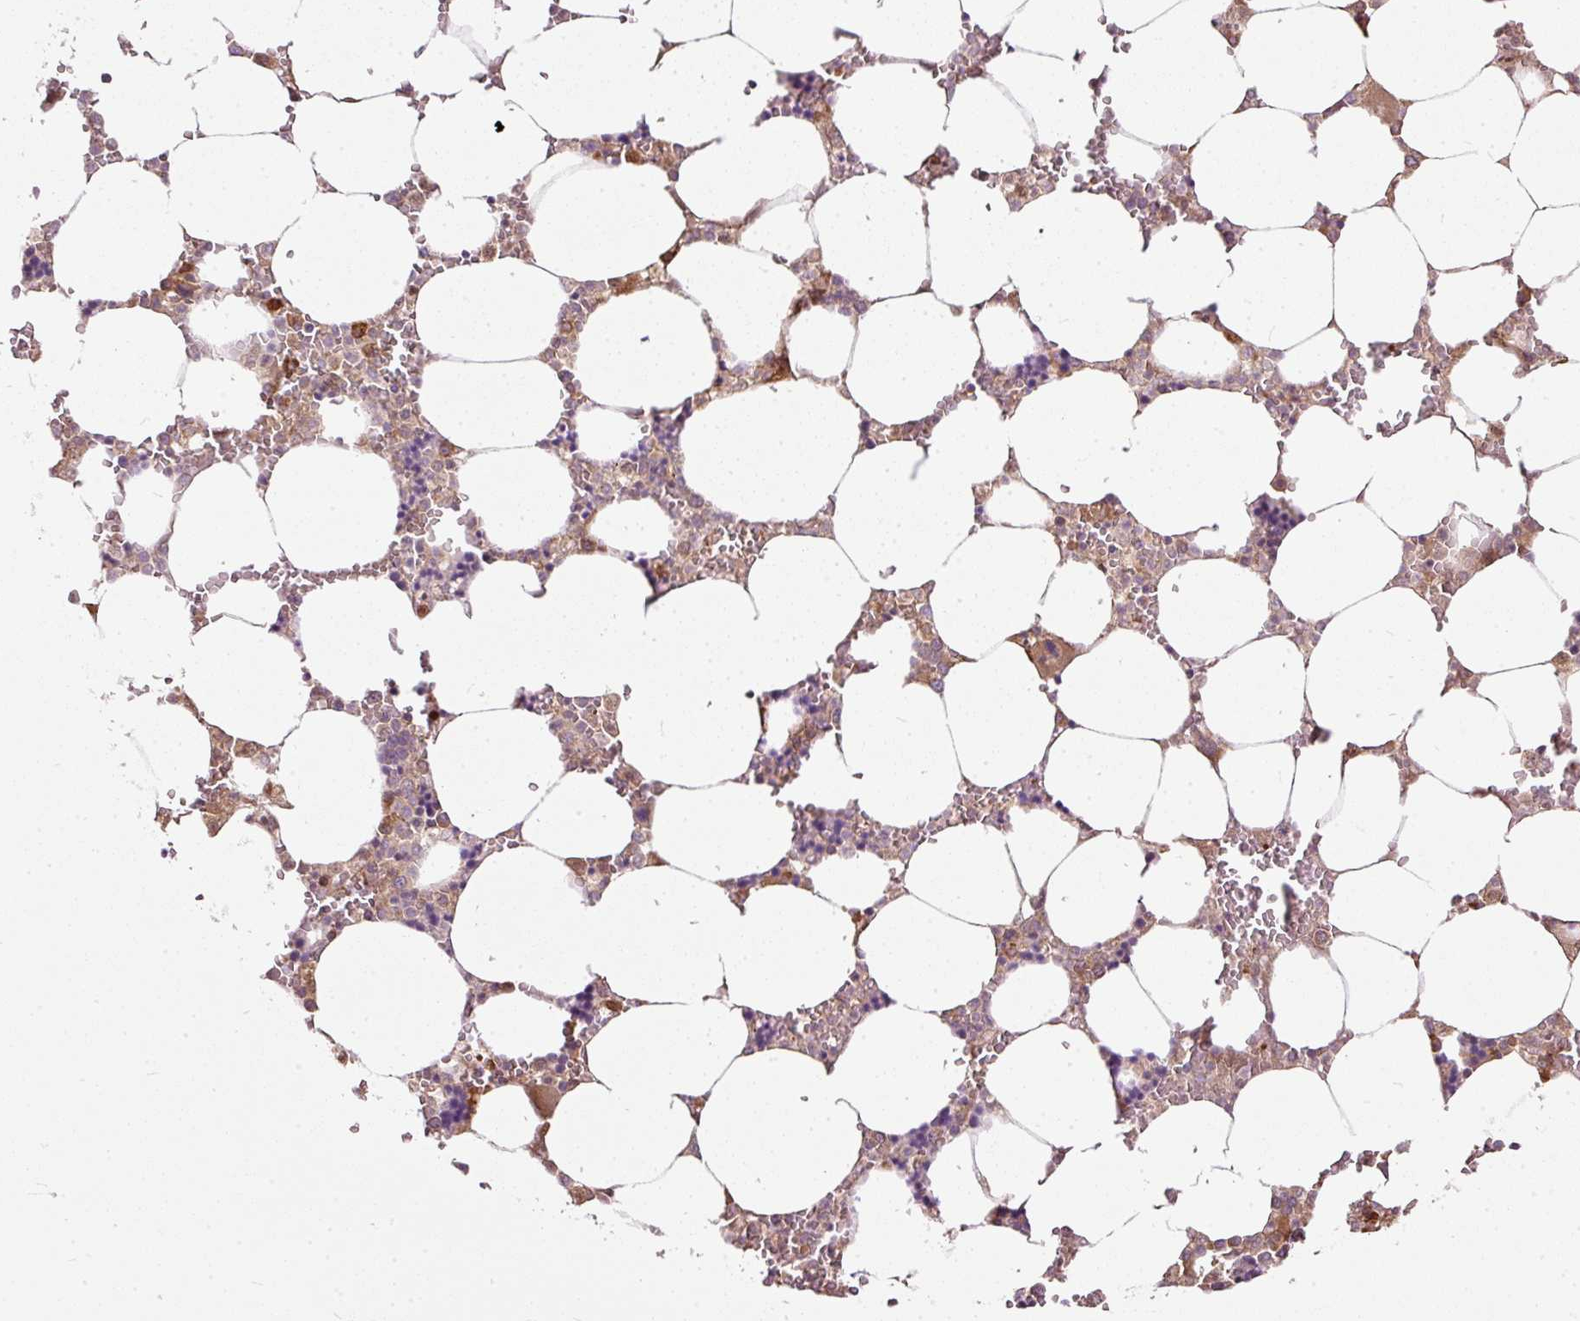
{"staining": {"intensity": "moderate", "quantity": "25%-75%", "location": "cytoplasmic/membranous"}, "tissue": "bone marrow", "cell_type": "Hematopoietic cells", "image_type": "normal", "snomed": [{"axis": "morphology", "description": "Normal tissue, NOS"}, {"axis": "topography", "description": "Bone marrow"}], "caption": "Moderate cytoplasmic/membranous protein staining is present in approximately 25%-75% of hematopoietic cells in bone marrow.", "gene": "MIF4GD", "patient": {"sex": "male", "age": 64}}